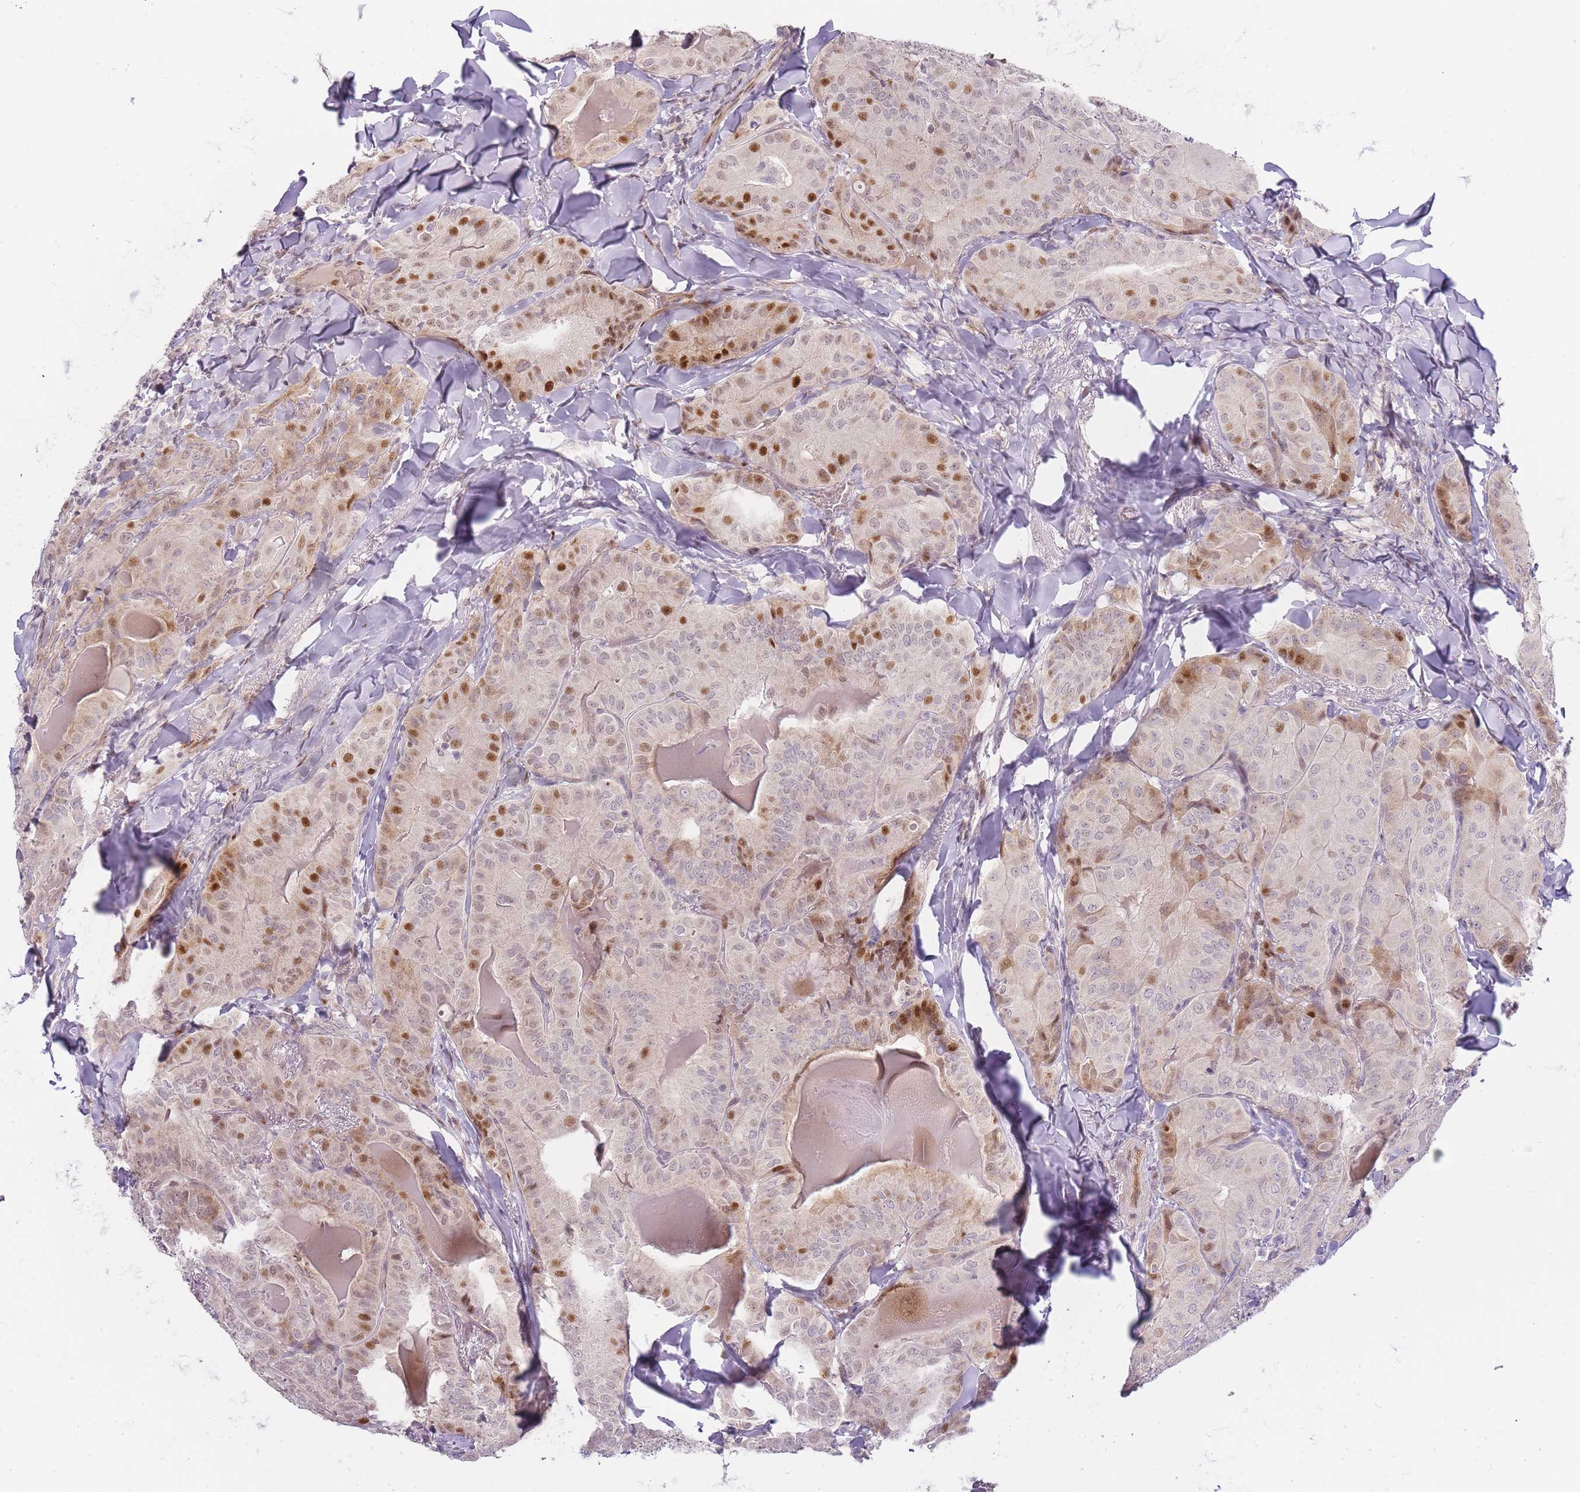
{"staining": {"intensity": "strong", "quantity": "<25%", "location": "nuclear"}, "tissue": "thyroid cancer", "cell_type": "Tumor cells", "image_type": "cancer", "snomed": [{"axis": "morphology", "description": "Papillary adenocarcinoma, NOS"}, {"axis": "topography", "description": "Thyroid gland"}], "caption": "An image of human thyroid cancer stained for a protein shows strong nuclear brown staining in tumor cells.", "gene": "OGG1", "patient": {"sex": "female", "age": 68}}